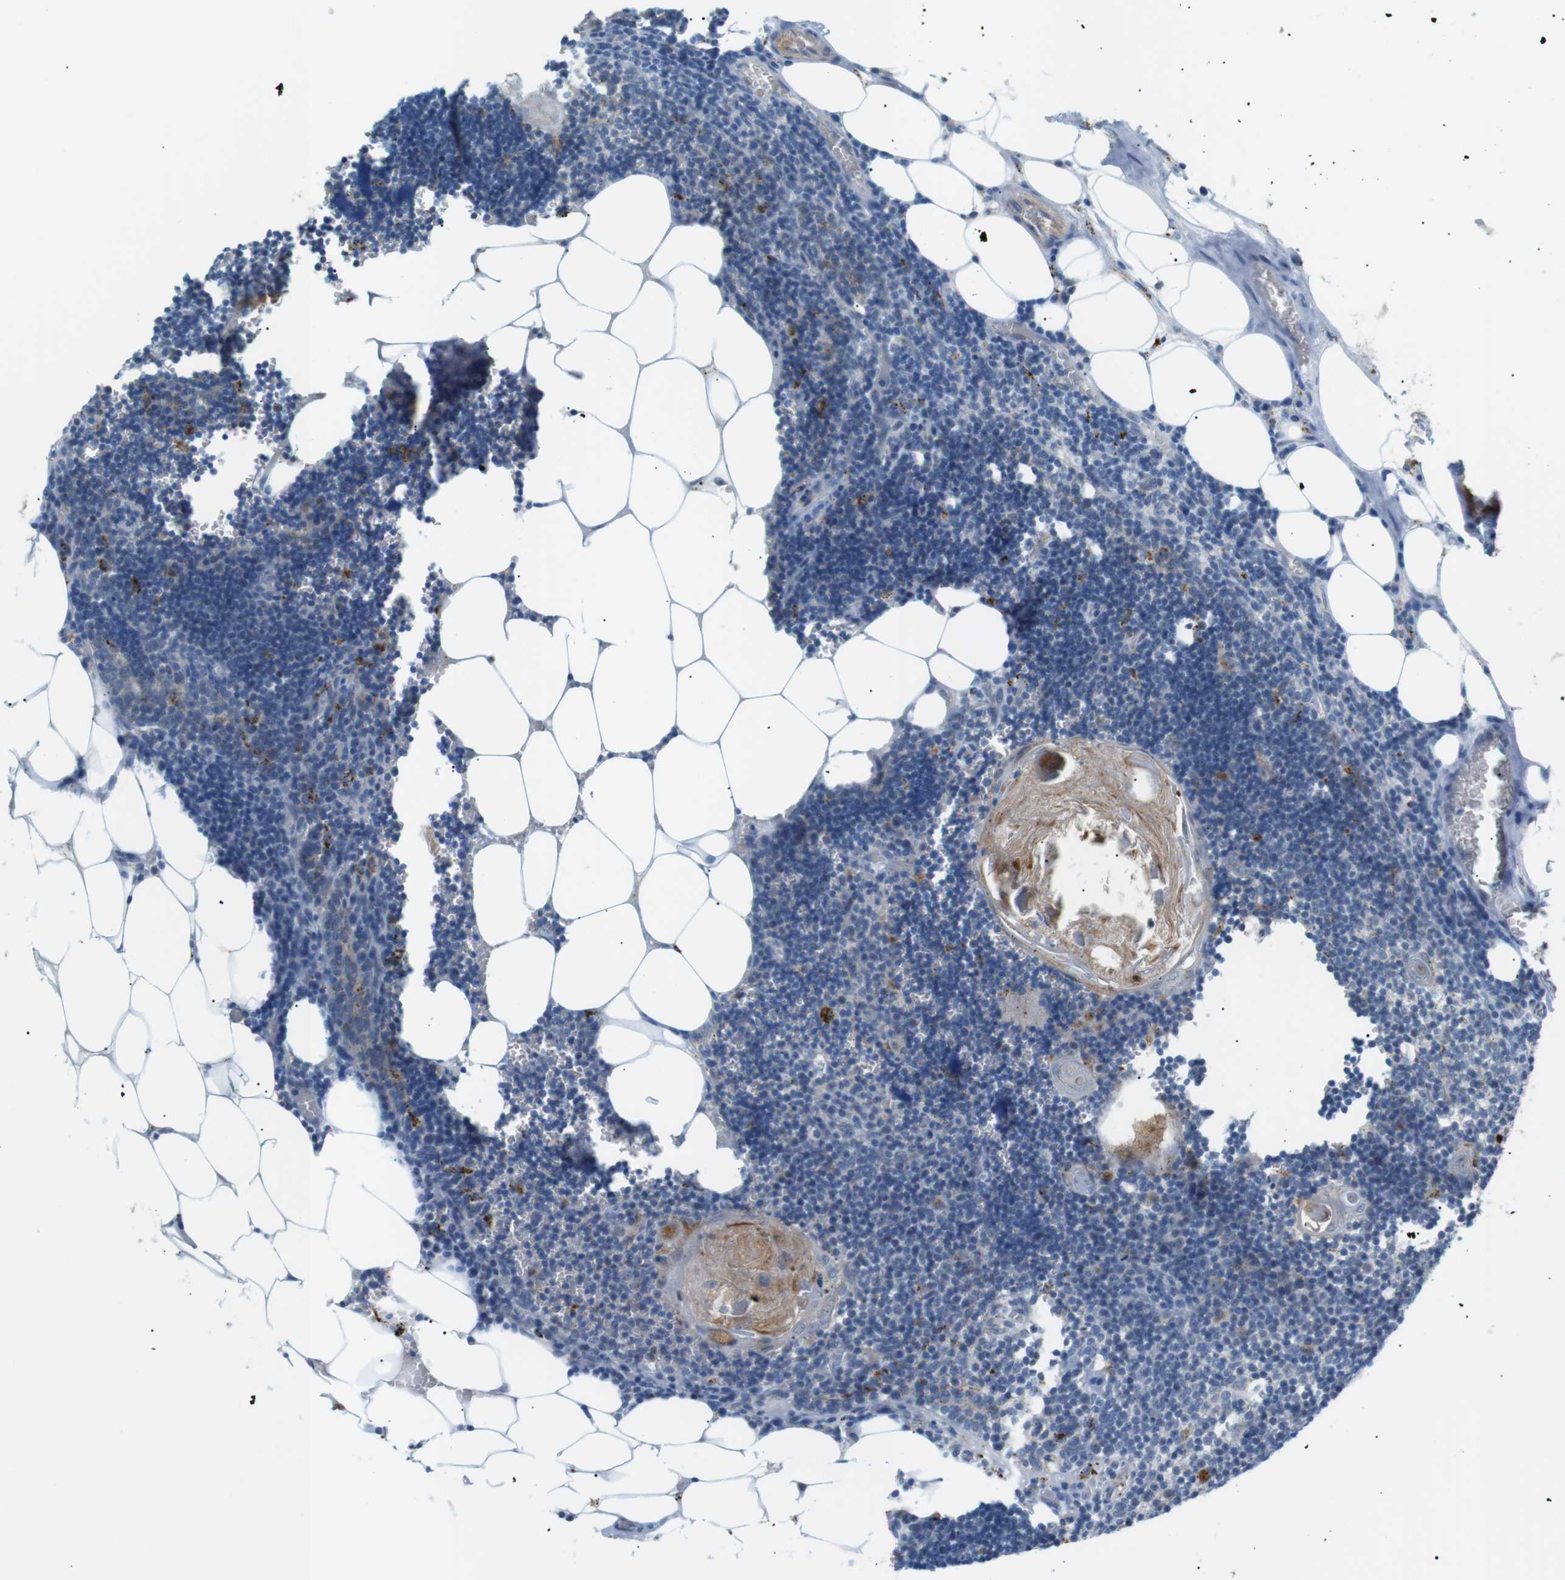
{"staining": {"intensity": "negative", "quantity": "none", "location": "none"}, "tissue": "lymph node", "cell_type": "Germinal center cells", "image_type": "normal", "snomed": [{"axis": "morphology", "description": "Normal tissue, NOS"}, {"axis": "topography", "description": "Lymph node"}], "caption": "This is an immunohistochemistry (IHC) image of normal lymph node. There is no positivity in germinal center cells.", "gene": "B4GALNT2", "patient": {"sex": "male", "age": 33}}